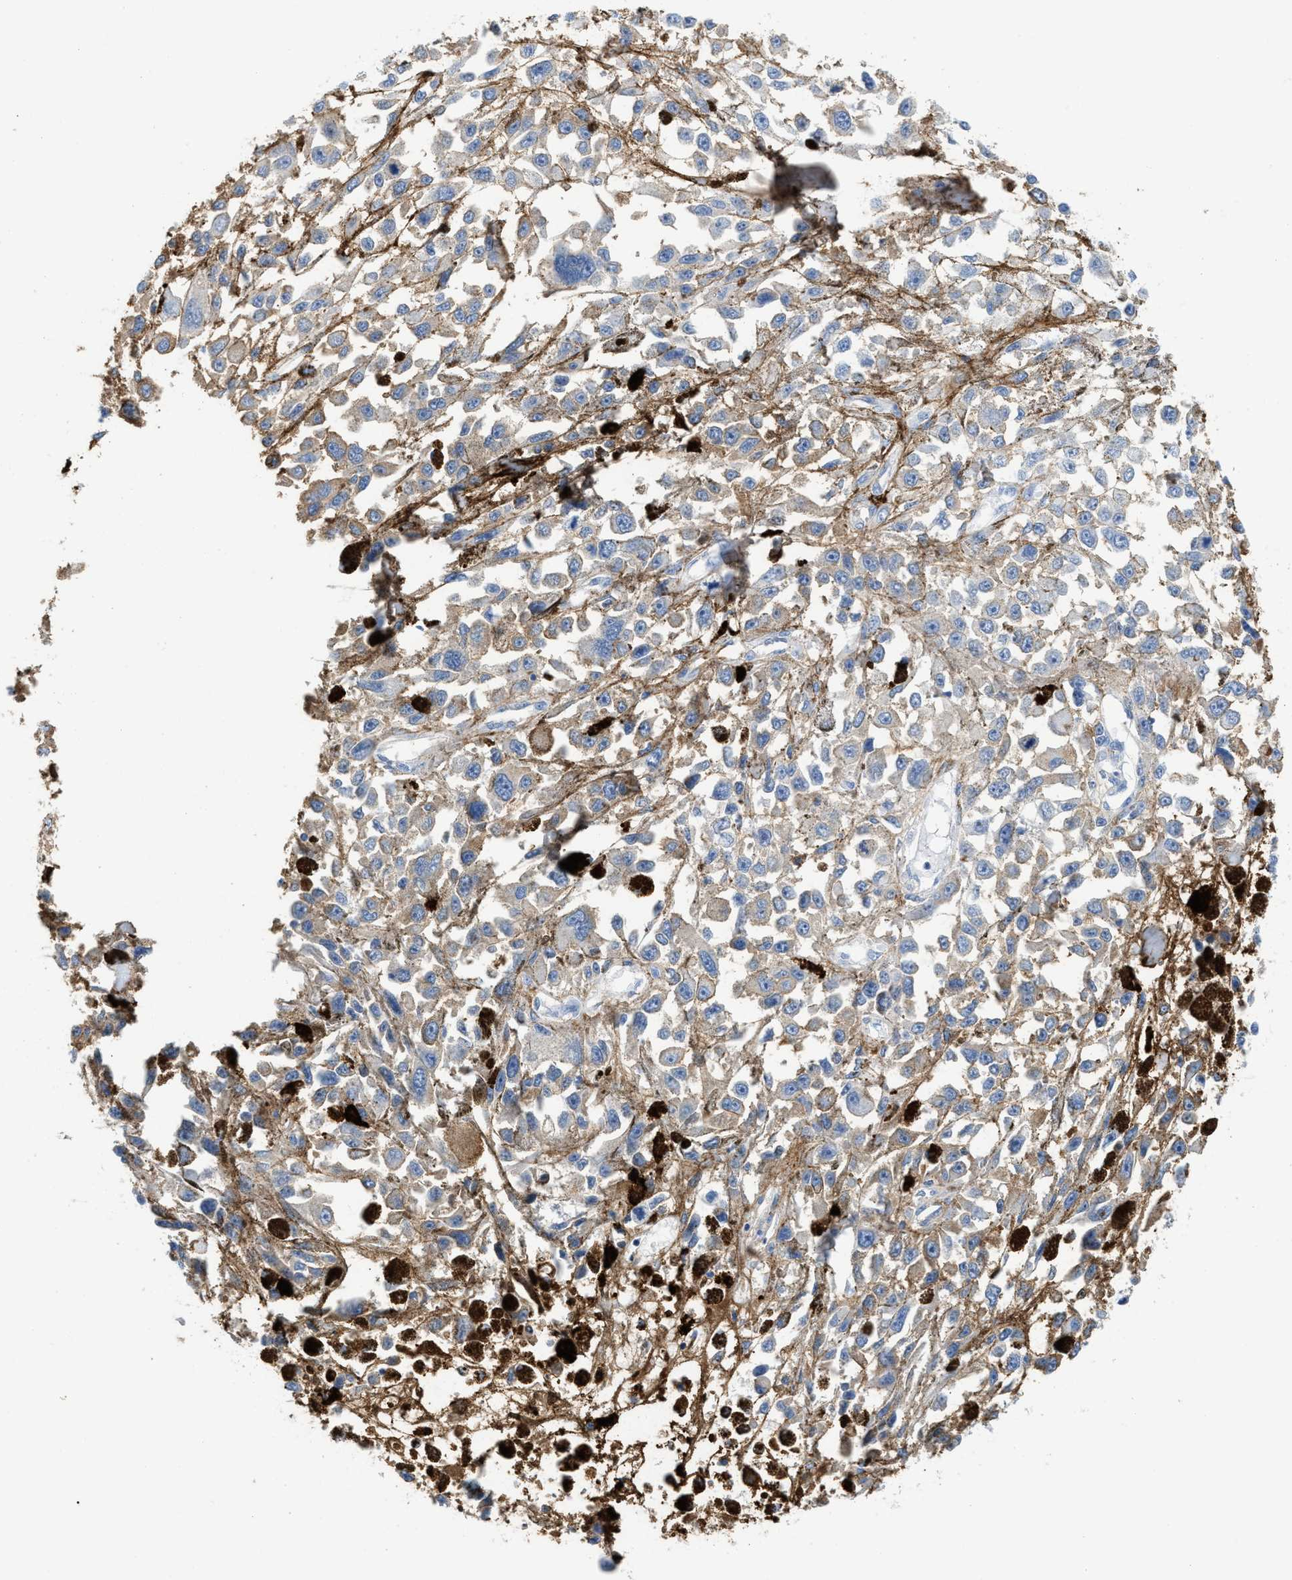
{"staining": {"intensity": "weak", "quantity": "<25%", "location": "cytoplasmic/membranous"}, "tissue": "melanoma", "cell_type": "Tumor cells", "image_type": "cancer", "snomed": [{"axis": "morphology", "description": "Malignant melanoma, Metastatic site"}, {"axis": "topography", "description": "Lymph node"}], "caption": "The immunohistochemistry (IHC) photomicrograph has no significant staining in tumor cells of melanoma tissue. (Stains: DAB IHC with hematoxylin counter stain, Microscopy: brightfield microscopy at high magnification).", "gene": "TNR", "patient": {"sex": "male", "age": 59}}